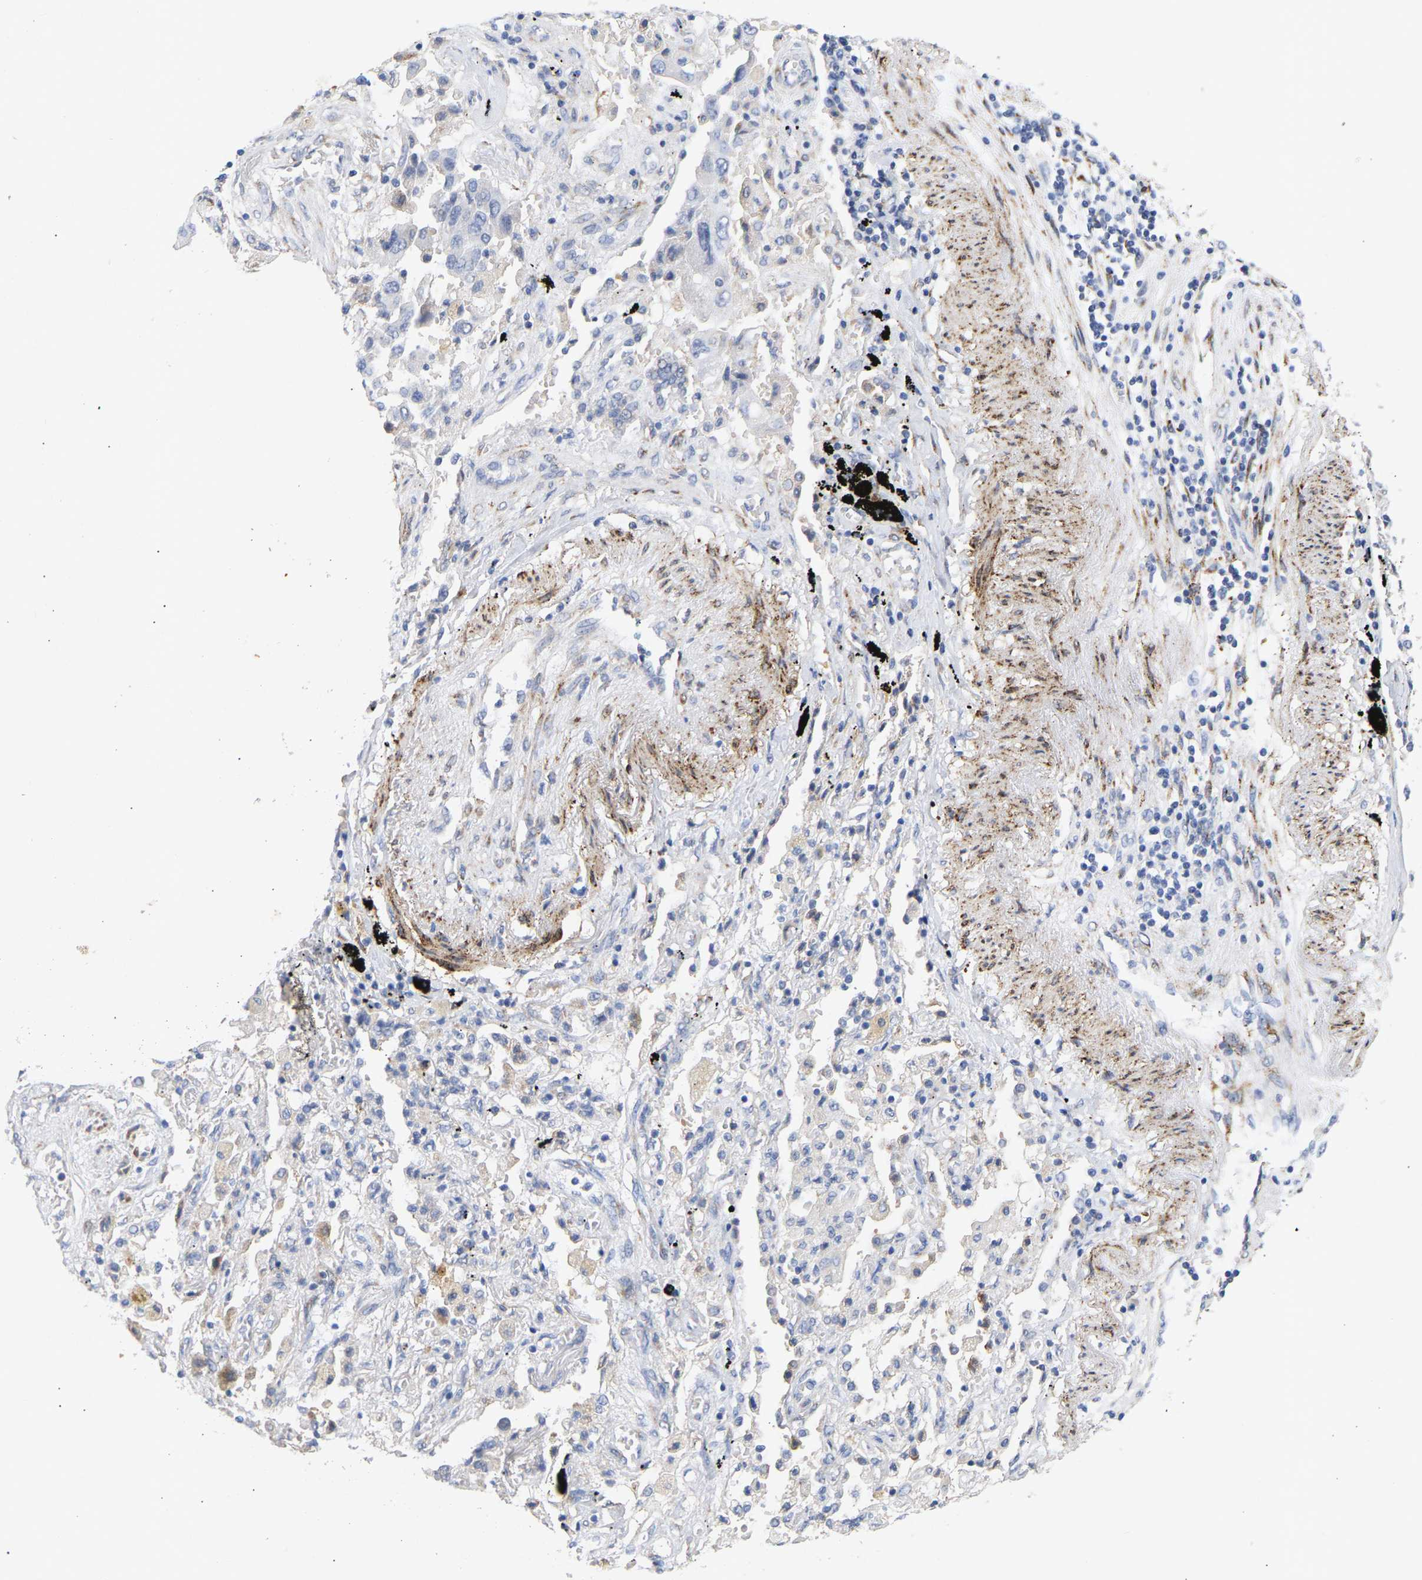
{"staining": {"intensity": "negative", "quantity": "none", "location": "none"}, "tissue": "lung cancer", "cell_type": "Tumor cells", "image_type": "cancer", "snomed": [{"axis": "morphology", "description": "Adenocarcinoma, NOS"}, {"axis": "topography", "description": "Lung"}], "caption": "Lung cancer stained for a protein using immunohistochemistry (IHC) exhibits no expression tumor cells.", "gene": "SELENOM", "patient": {"sex": "female", "age": 65}}